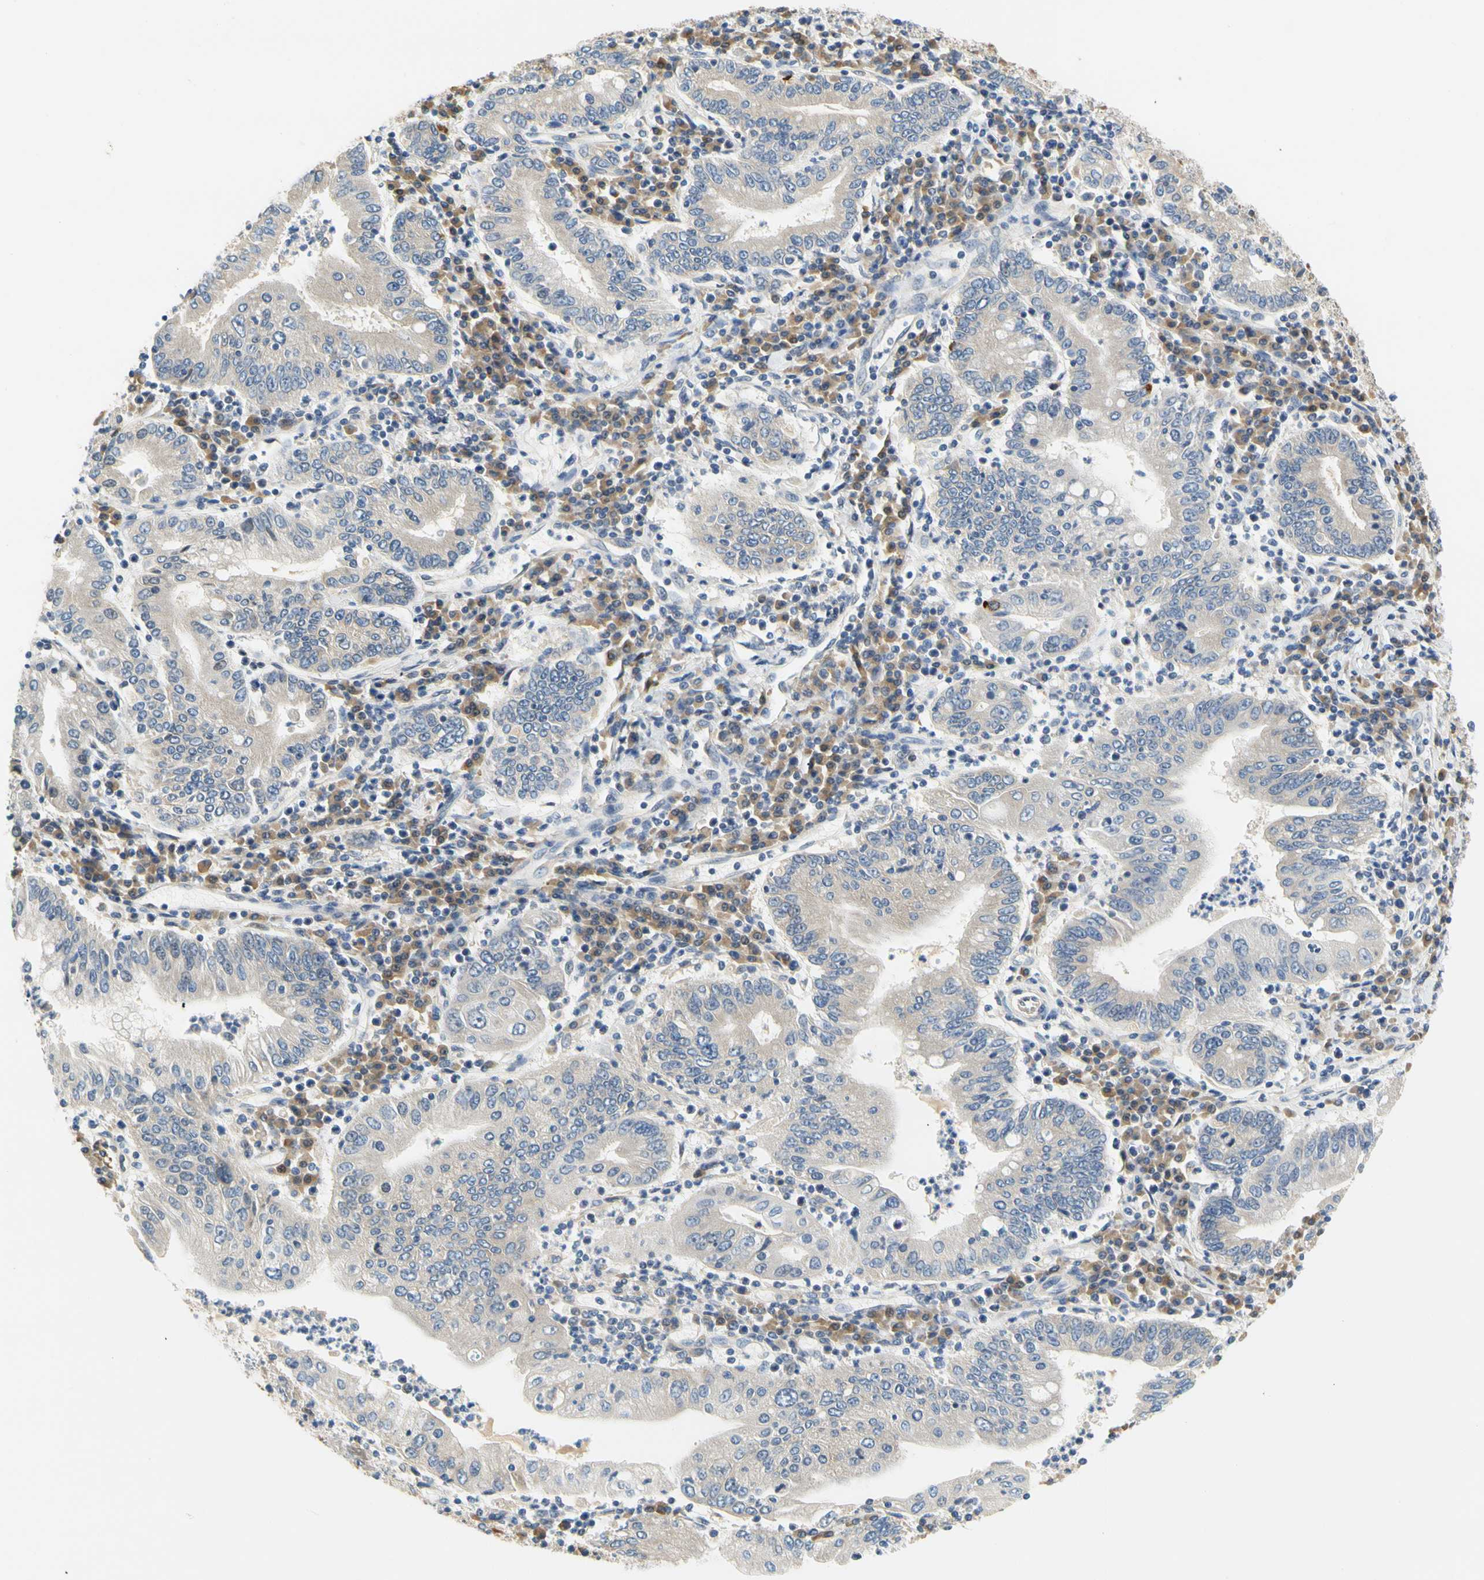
{"staining": {"intensity": "weak", "quantity": "25%-75%", "location": "cytoplasmic/membranous"}, "tissue": "stomach cancer", "cell_type": "Tumor cells", "image_type": "cancer", "snomed": [{"axis": "morphology", "description": "Normal tissue, NOS"}, {"axis": "morphology", "description": "Adenocarcinoma, NOS"}, {"axis": "topography", "description": "Esophagus"}, {"axis": "topography", "description": "Stomach, upper"}, {"axis": "topography", "description": "Peripheral nerve tissue"}], "caption": "Stomach adenocarcinoma was stained to show a protein in brown. There is low levels of weak cytoplasmic/membranous expression in approximately 25%-75% of tumor cells.", "gene": "LRRC47", "patient": {"sex": "male", "age": 62}}